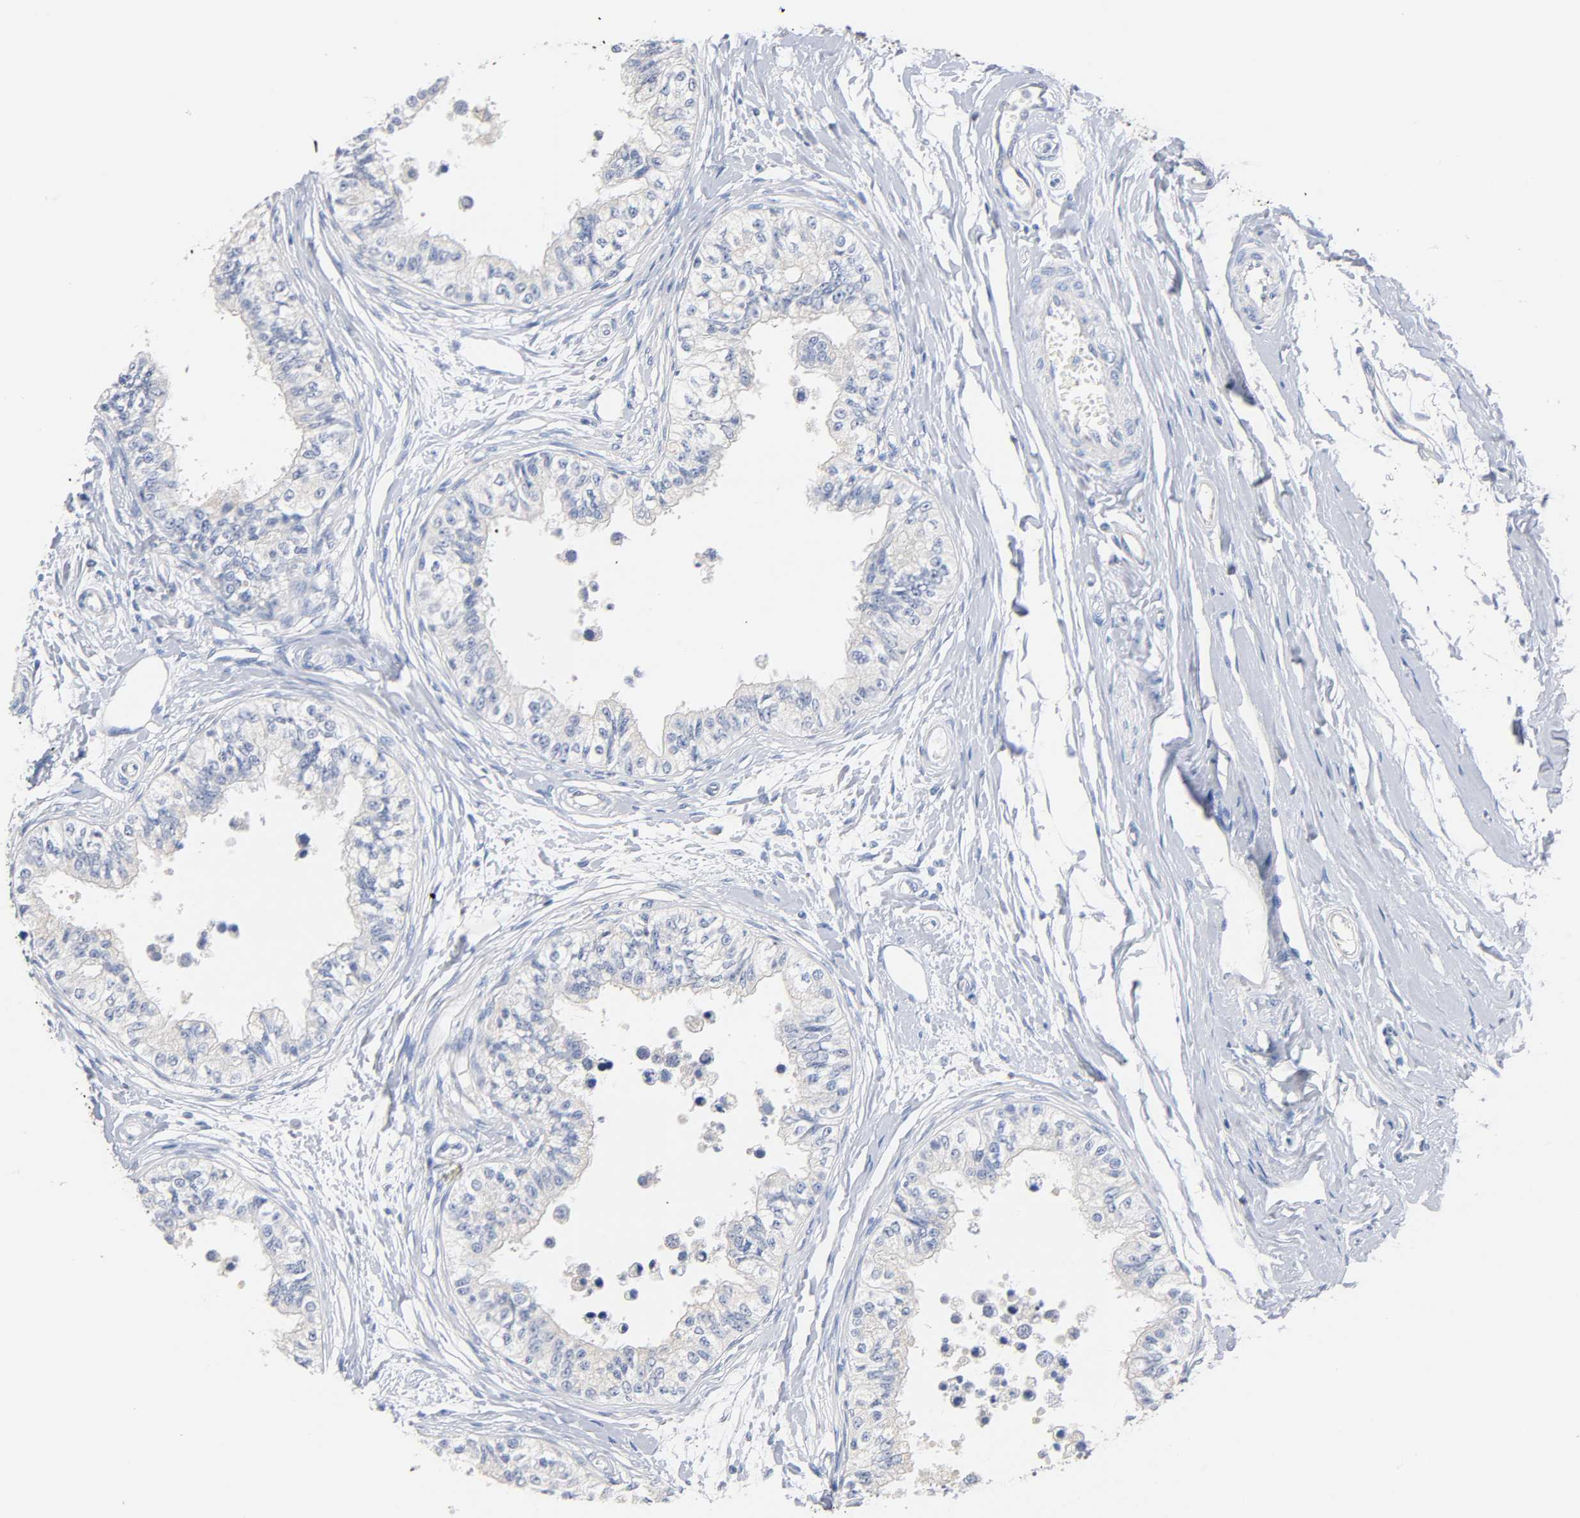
{"staining": {"intensity": "weak", "quantity": ">75%", "location": "cytoplasmic/membranous"}, "tissue": "epididymis", "cell_type": "Glandular cells", "image_type": "normal", "snomed": [{"axis": "morphology", "description": "Normal tissue, NOS"}, {"axis": "morphology", "description": "Adenocarcinoma, metastatic, NOS"}, {"axis": "topography", "description": "Testis"}, {"axis": "topography", "description": "Epididymis"}], "caption": "High-power microscopy captured an immunohistochemistry (IHC) histopathology image of benign epididymis, revealing weak cytoplasmic/membranous expression in about >75% of glandular cells.", "gene": "MALT1", "patient": {"sex": "male", "age": 26}}